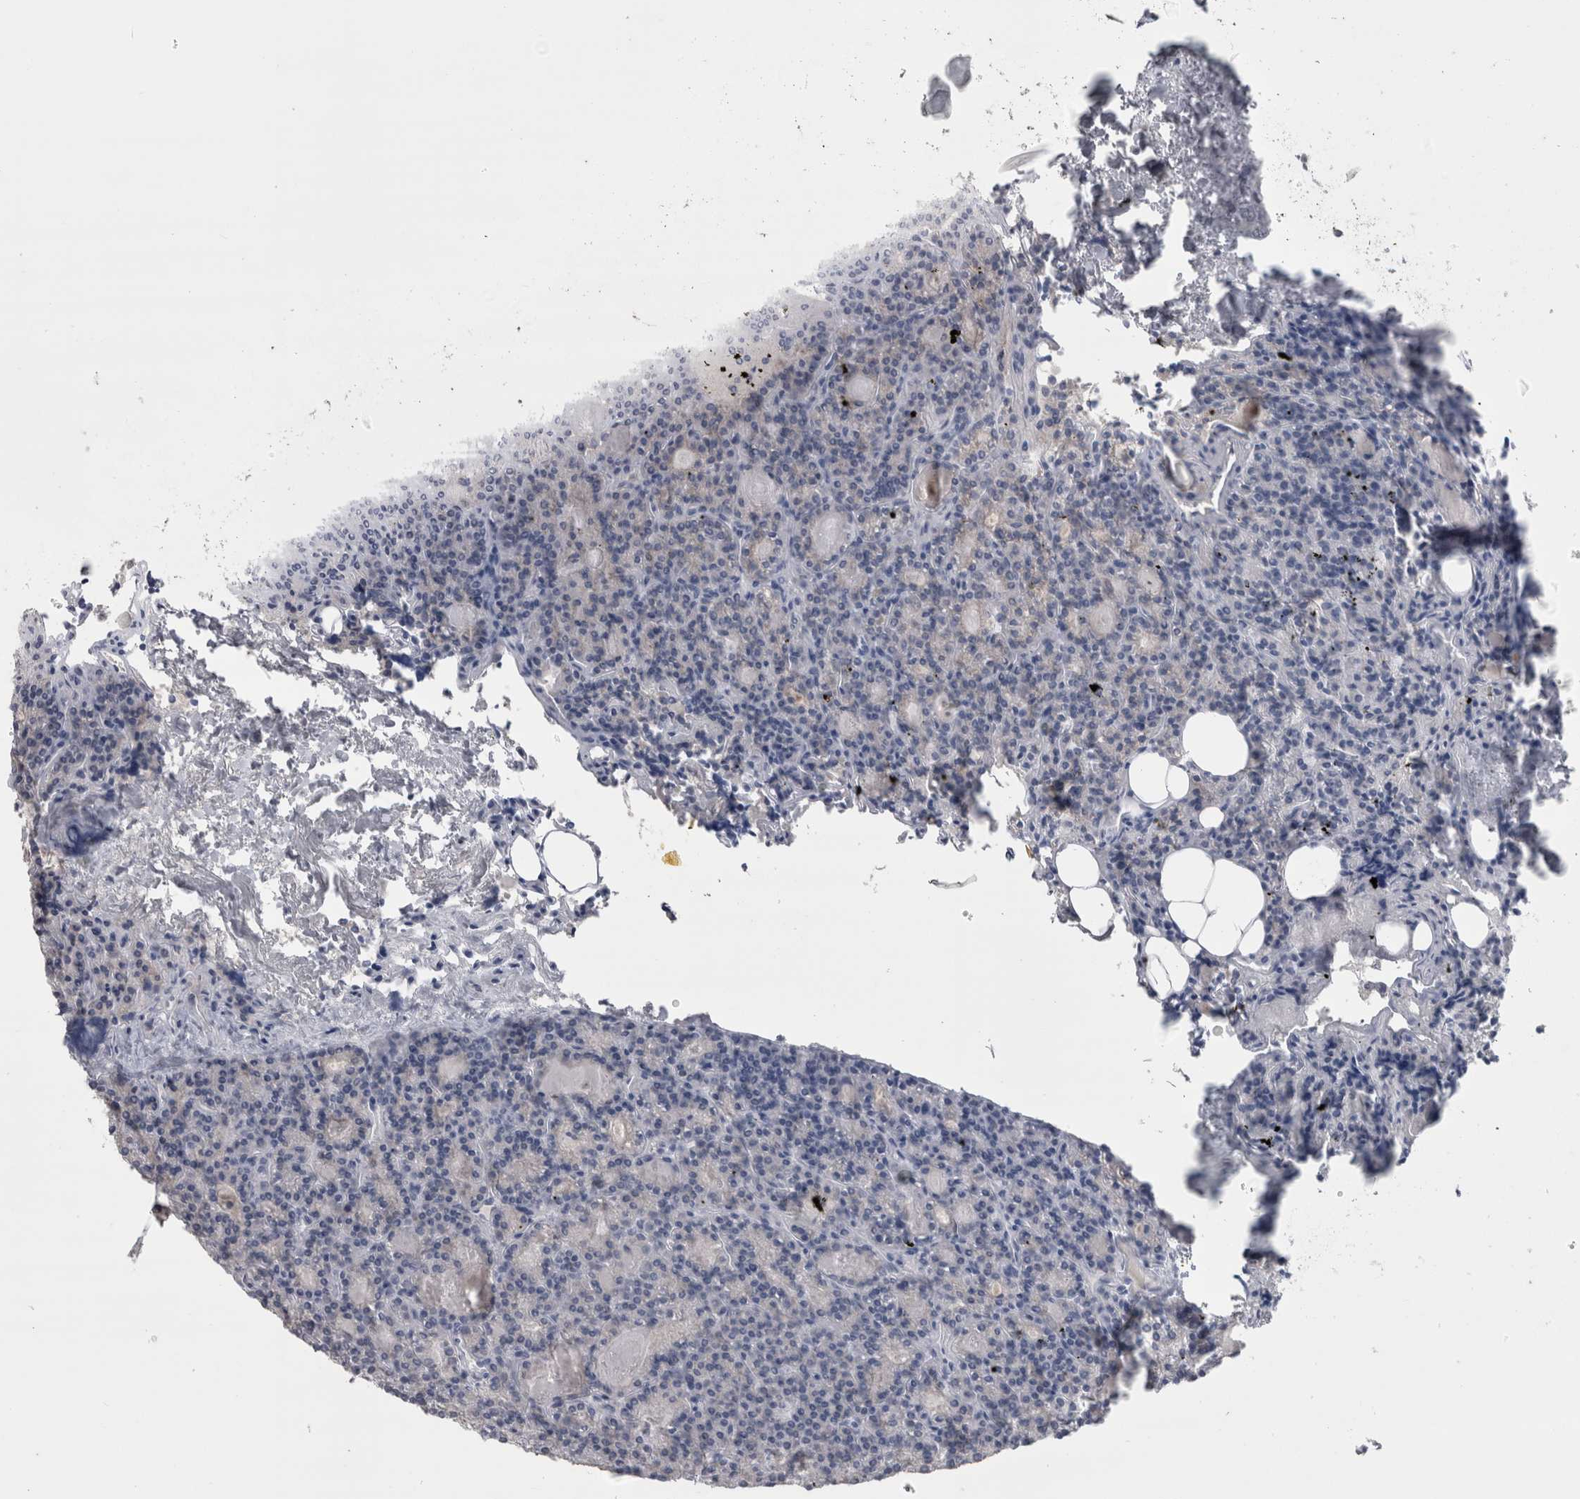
{"staining": {"intensity": "negative", "quantity": "none", "location": "none"}, "tissue": "parathyroid gland", "cell_type": "Glandular cells", "image_type": "normal", "snomed": [{"axis": "morphology", "description": "Normal tissue, NOS"}, {"axis": "morphology", "description": "Adenoma, NOS"}, {"axis": "topography", "description": "Parathyroid gland"}], "caption": "This is an immunohistochemistry image of normal parathyroid gland. There is no positivity in glandular cells.", "gene": "REG1A", "patient": {"sex": "female", "age": 57}}